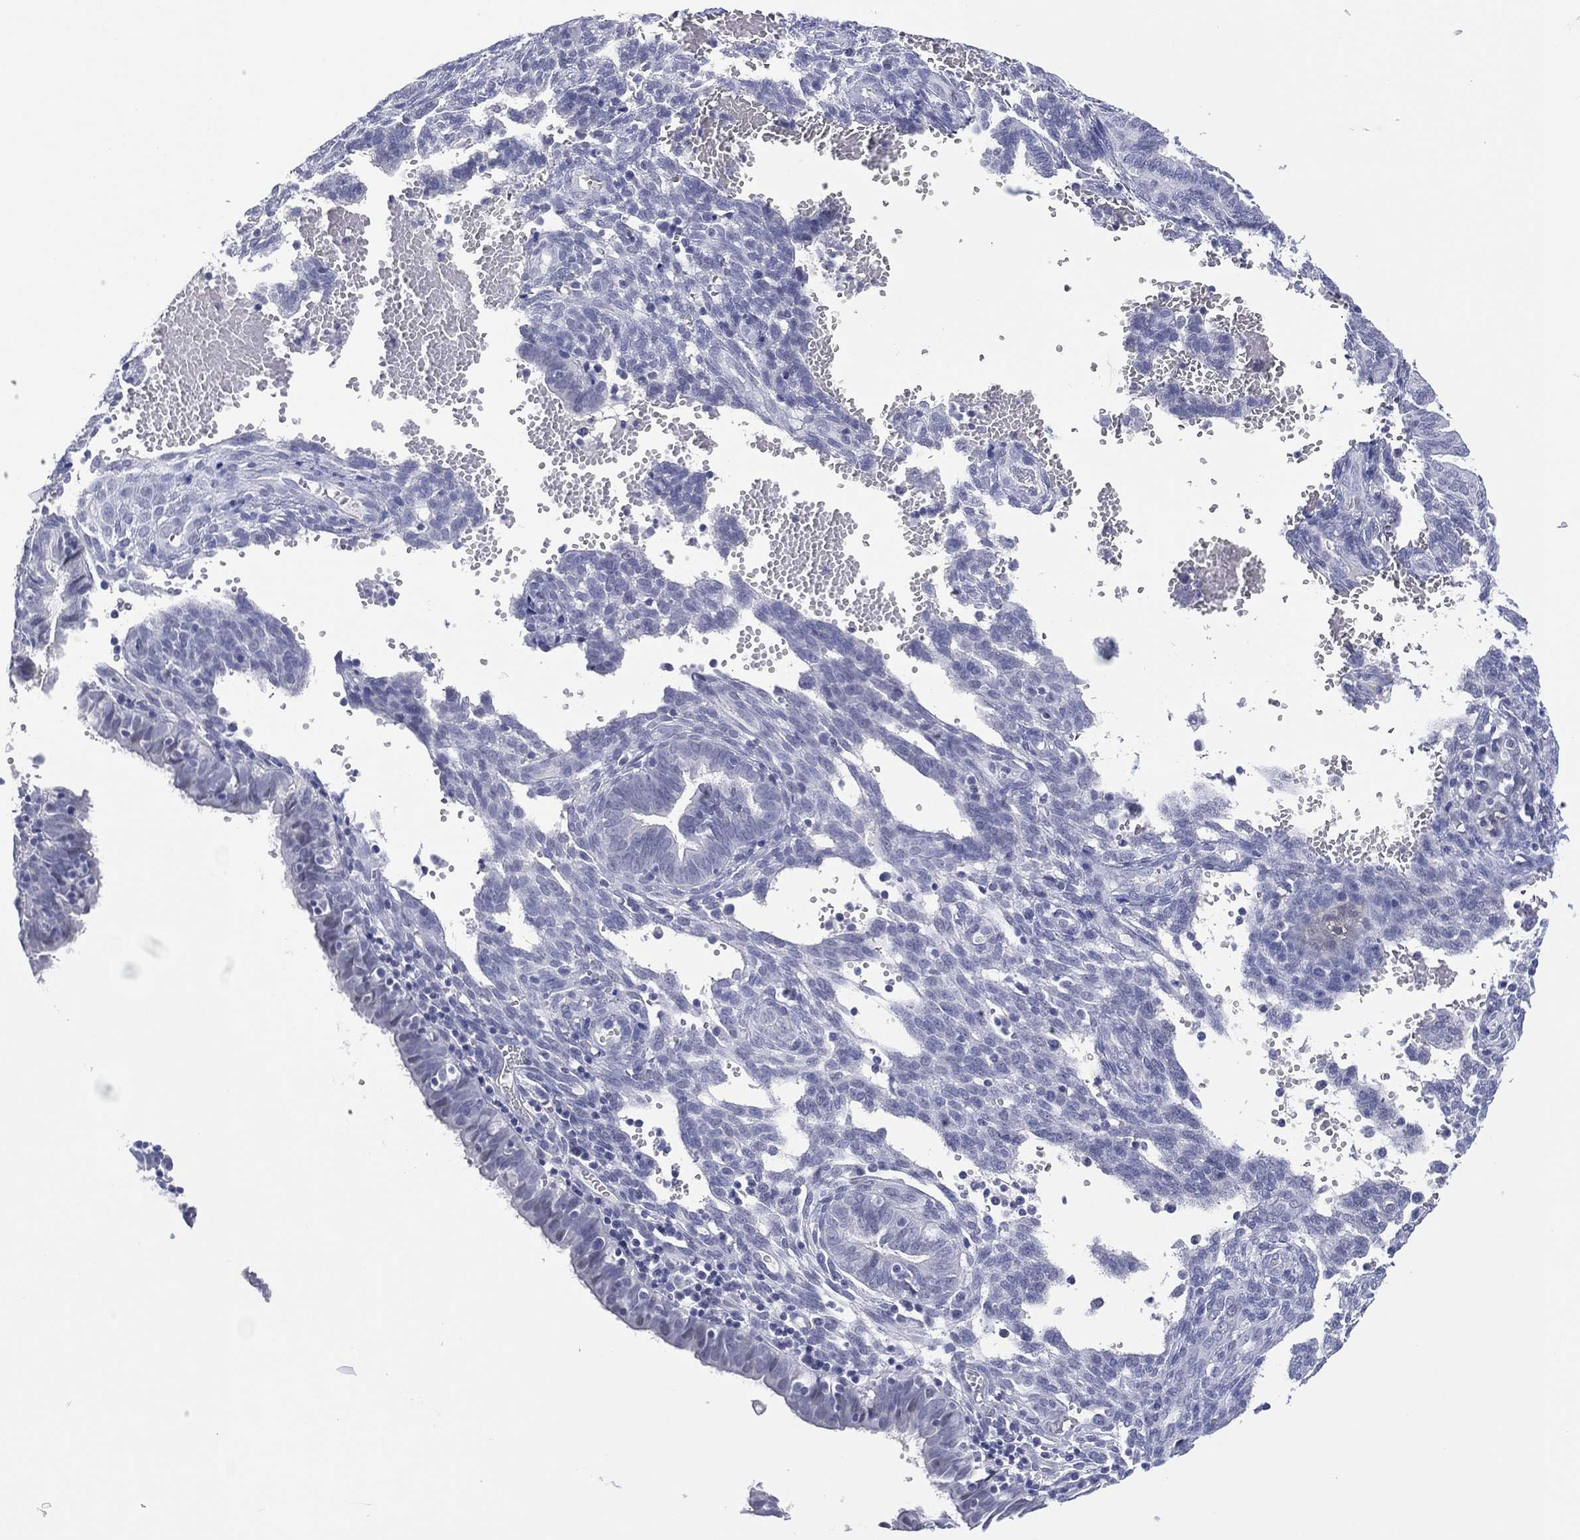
{"staining": {"intensity": "negative", "quantity": "none", "location": "none"}, "tissue": "endometrium", "cell_type": "Cells in endometrial stroma", "image_type": "normal", "snomed": [{"axis": "morphology", "description": "Normal tissue, NOS"}, {"axis": "topography", "description": "Endometrium"}], "caption": "This is an IHC micrograph of benign endometrium. There is no expression in cells in endometrial stroma.", "gene": "UTF1", "patient": {"sex": "female", "age": 42}}